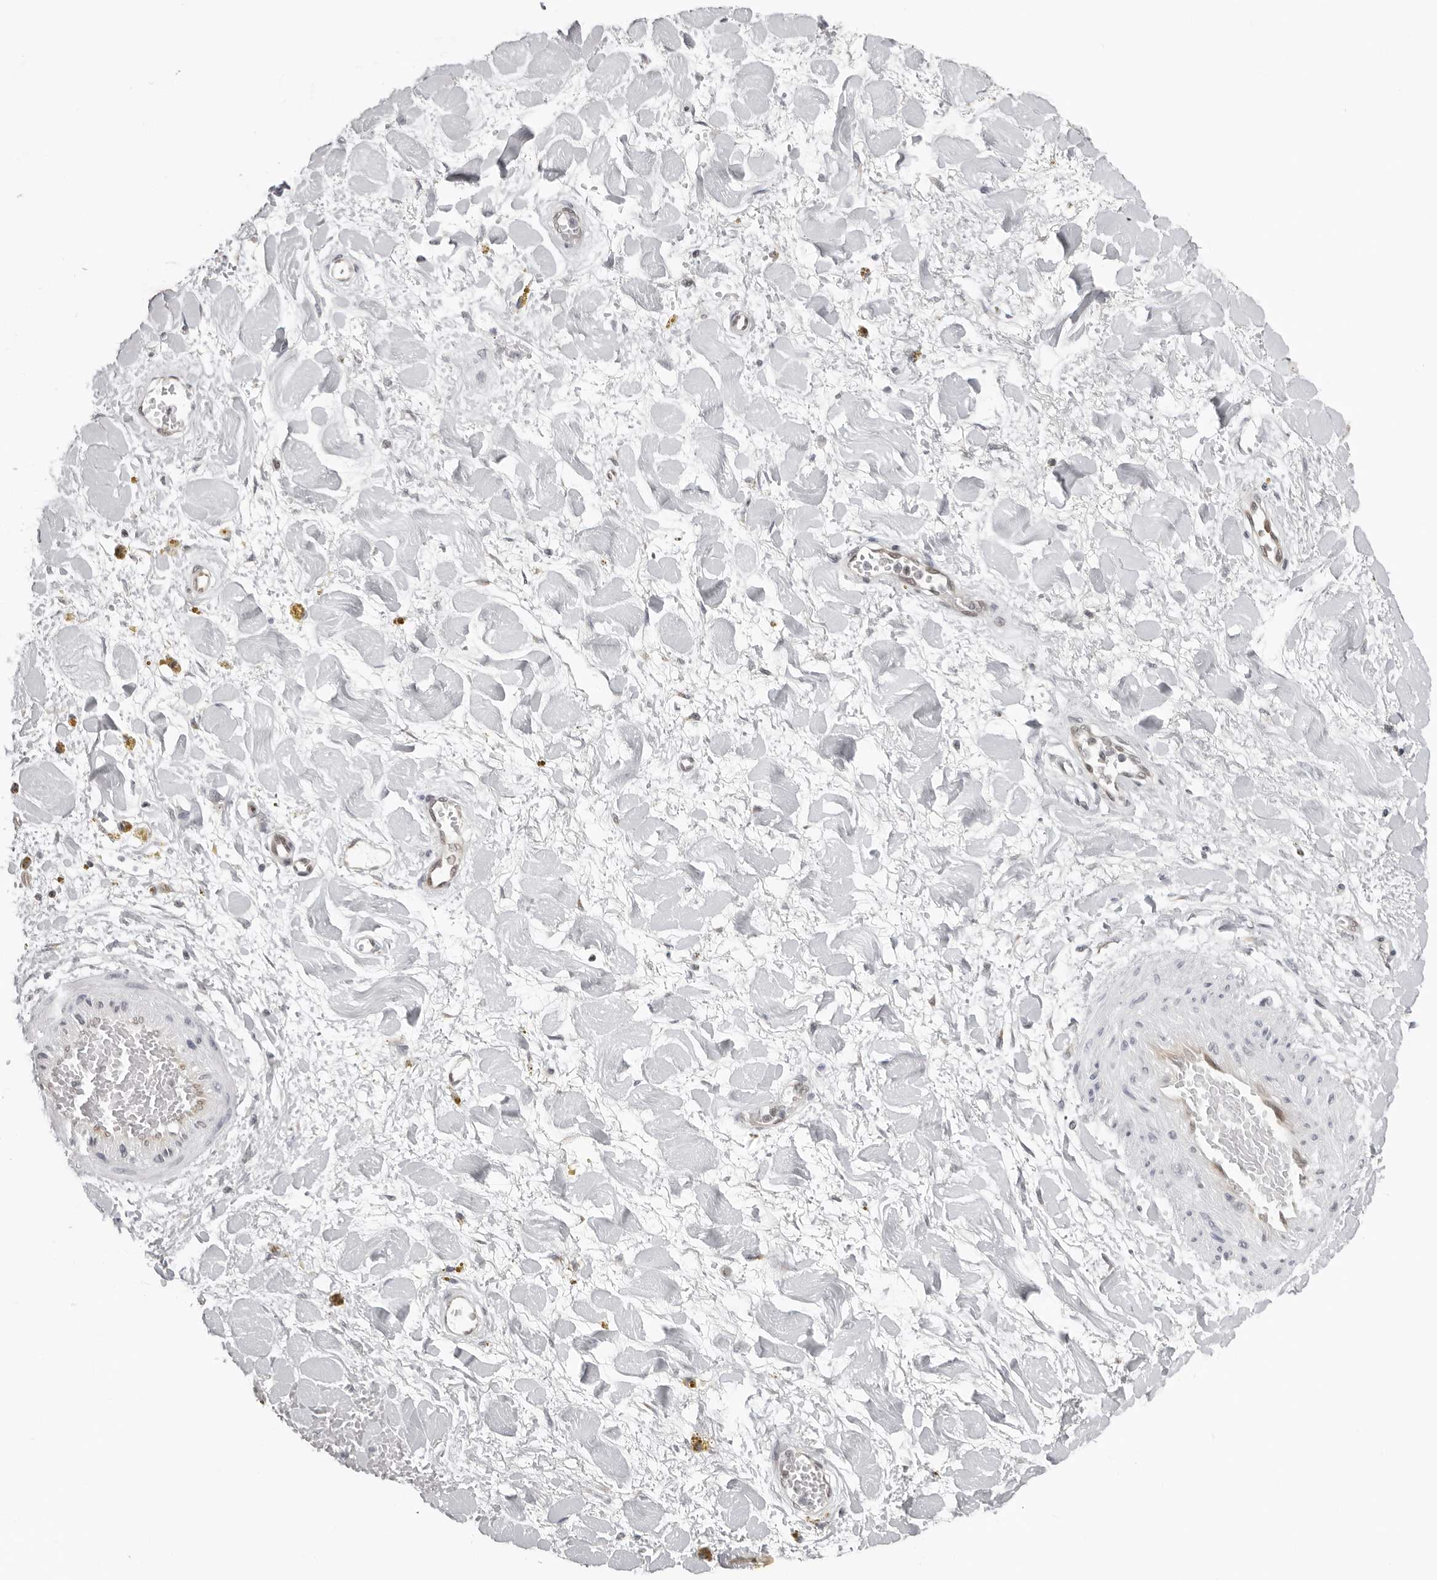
{"staining": {"intensity": "negative", "quantity": "none", "location": "none"}, "tissue": "adipose tissue", "cell_type": "Adipocytes", "image_type": "normal", "snomed": [{"axis": "morphology", "description": "Normal tissue, NOS"}, {"axis": "topography", "description": "Kidney"}, {"axis": "topography", "description": "Peripheral nerve tissue"}], "caption": "Adipocytes show no significant protein positivity in benign adipose tissue. The staining was performed using DAB to visualize the protein expression in brown, while the nuclei were stained in blue with hematoxylin (Magnification: 20x).", "gene": "CASP7", "patient": {"sex": "male", "age": 7}}